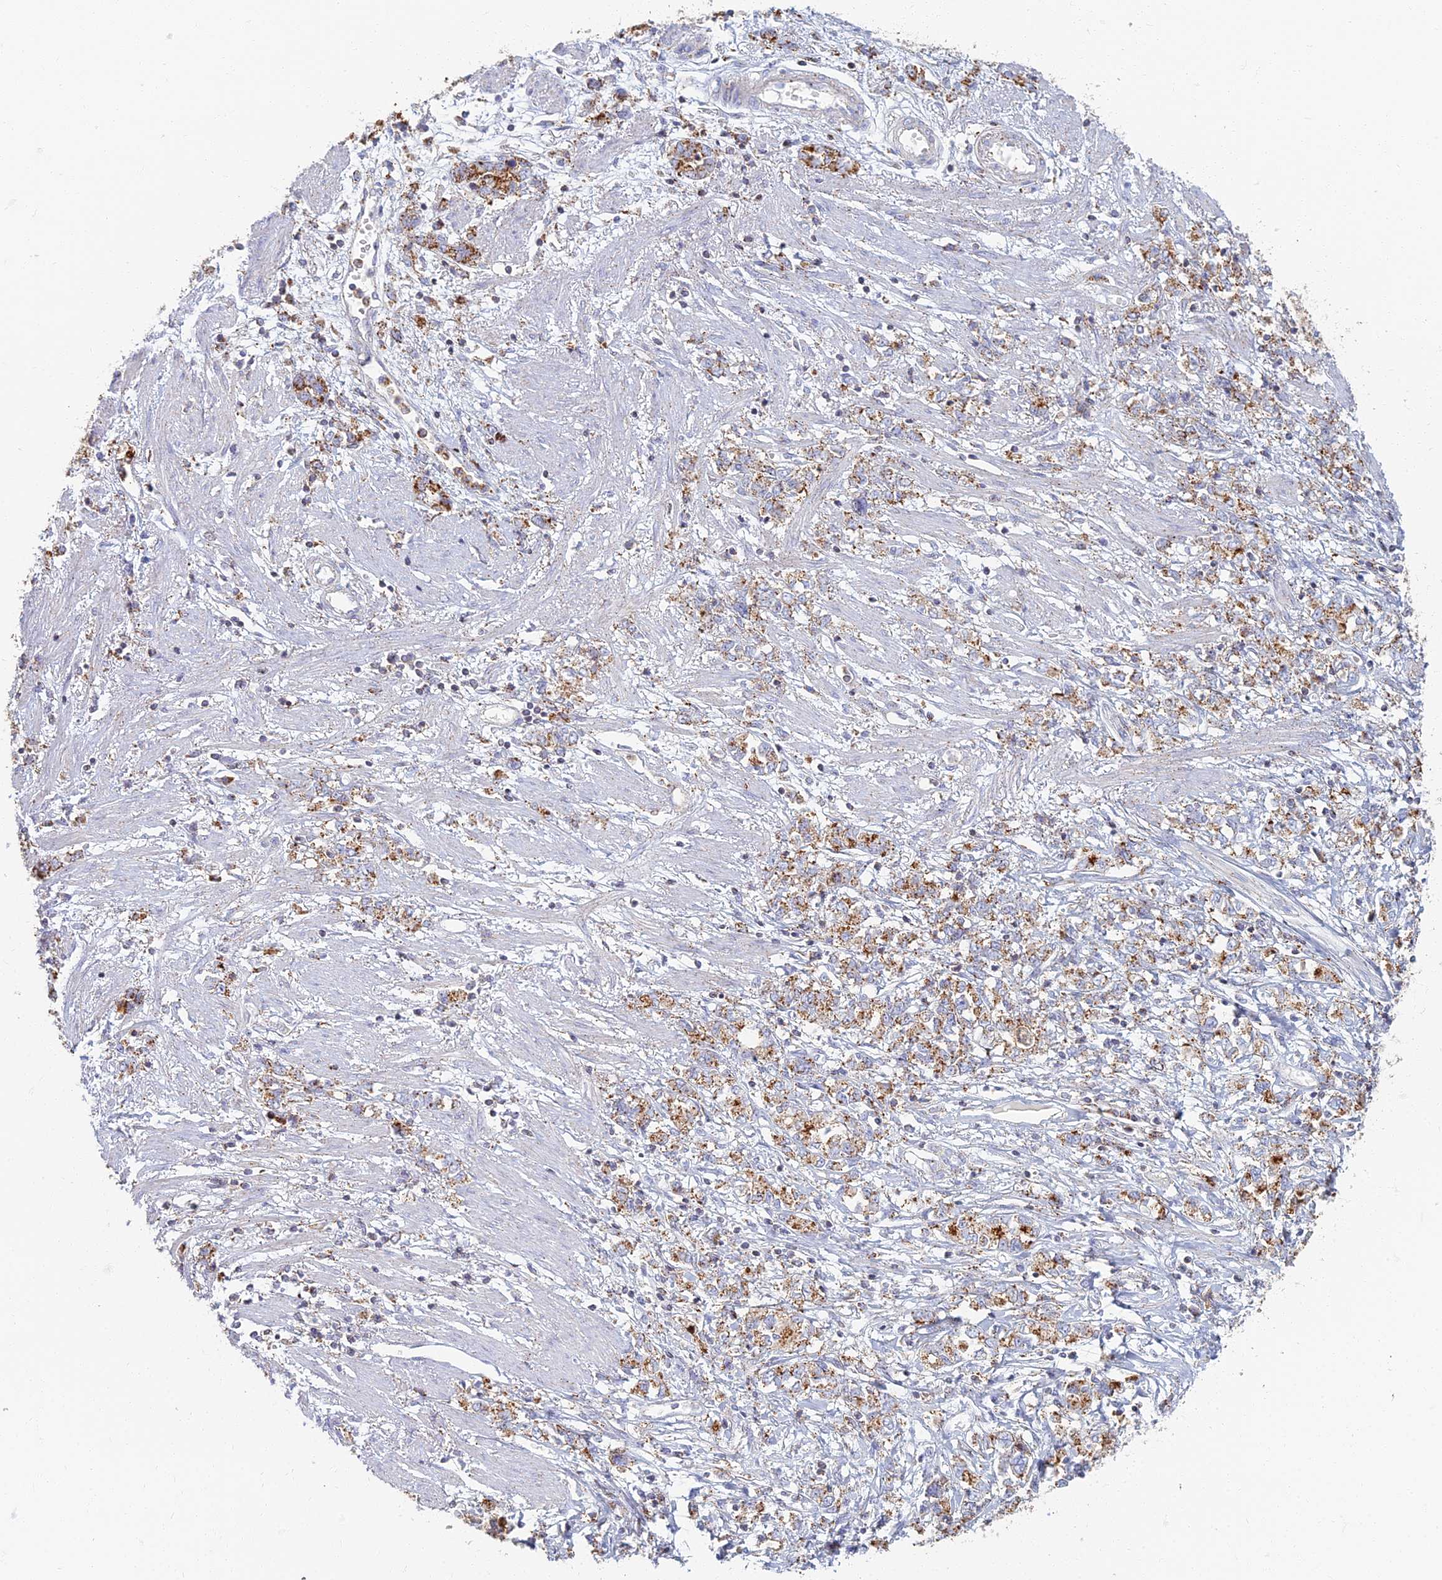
{"staining": {"intensity": "moderate", "quantity": ">75%", "location": "cytoplasmic/membranous"}, "tissue": "stomach cancer", "cell_type": "Tumor cells", "image_type": "cancer", "snomed": [{"axis": "morphology", "description": "Adenocarcinoma, NOS"}, {"axis": "topography", "description": "Stomach"}], "caption": "Protein analysis of stomach adenocarcinoma tissue exhibits moderate cytoplasmic/membranous expression in about >75% of tumor cells.", "gene": "CHMP4B", "patient": {"sex": "female", "age": 76}}